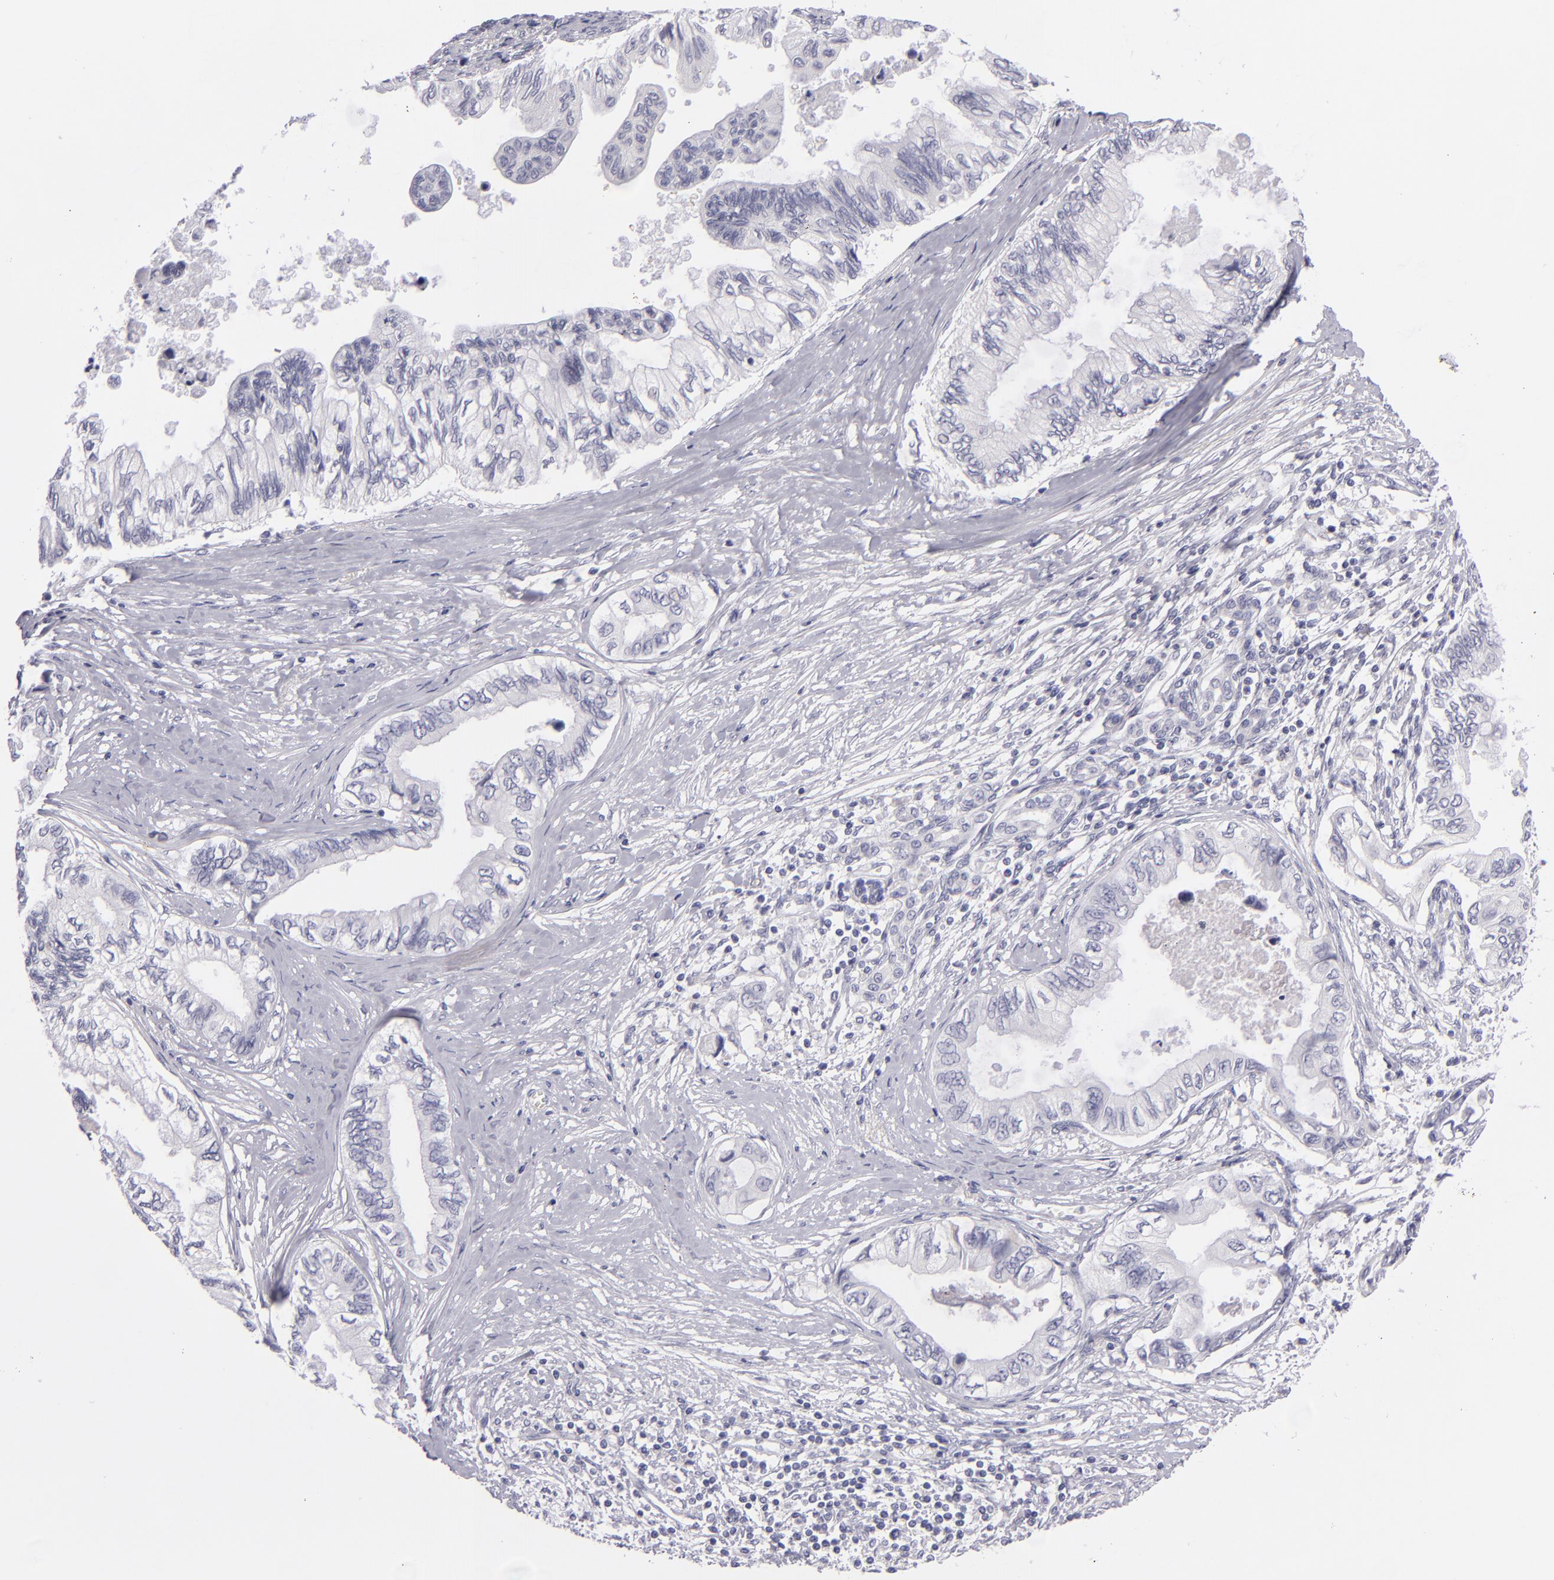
{"staining": {"intensity": "negative", "quantity": "none", "location": "none"}, "tissue": "pancreatic cancer", "cell_type": "Tumor cells", "image_type": "cancer", "snomed": [{"axis": "morphology", "description": "Adenocarcinoma, NOS"}, {"axis": "topography", "description": "Pancreas"}], "caption": "Immunohistochemical staining of pancreatic cancer (adenocarcinoma) reveals no significant expression in tumor cells.", "gene": "TNNC1", "patient": {"sex": "female", "age": 66}}